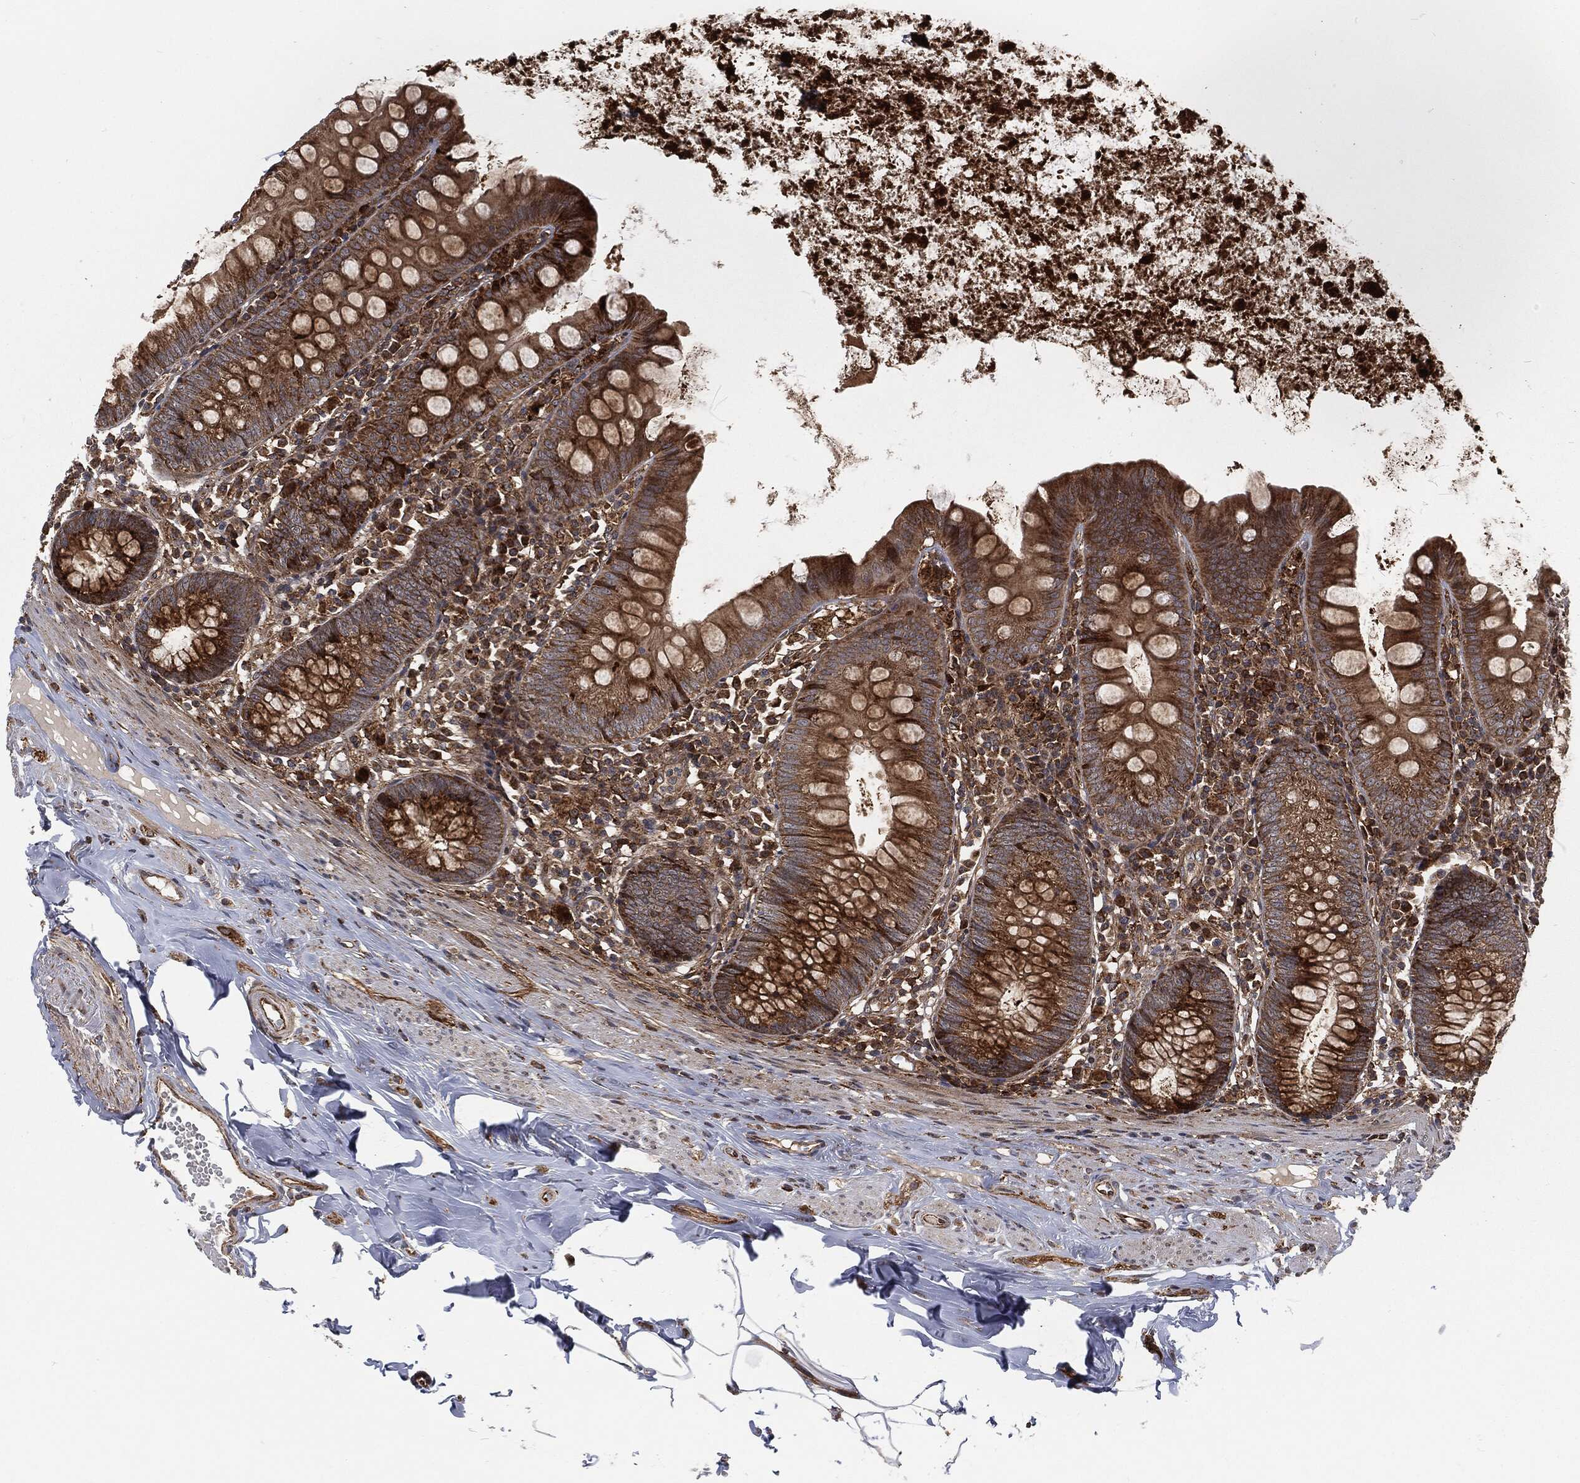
{"staining": {"intensity": "moderate", "quantity": ">75%", "location": "cytoplasmic/membranous"}, "tissue": "appendix", "cell_type": "Glandular cells", "image_type": "normal", "snomed": [{"axis": "morphology", "description": "Normal tissue, NOS"}, {"axis": "topography", "description": "Appendix"}], "caption": "Immunohistochemical staining of unremarkable appendix demonstrates medium levels of moderate cytoplasmic/membranous staining in about >75% of glandular cells.", "gene": "RFTN1", "patient": {"sex": "female", "age": 82}}